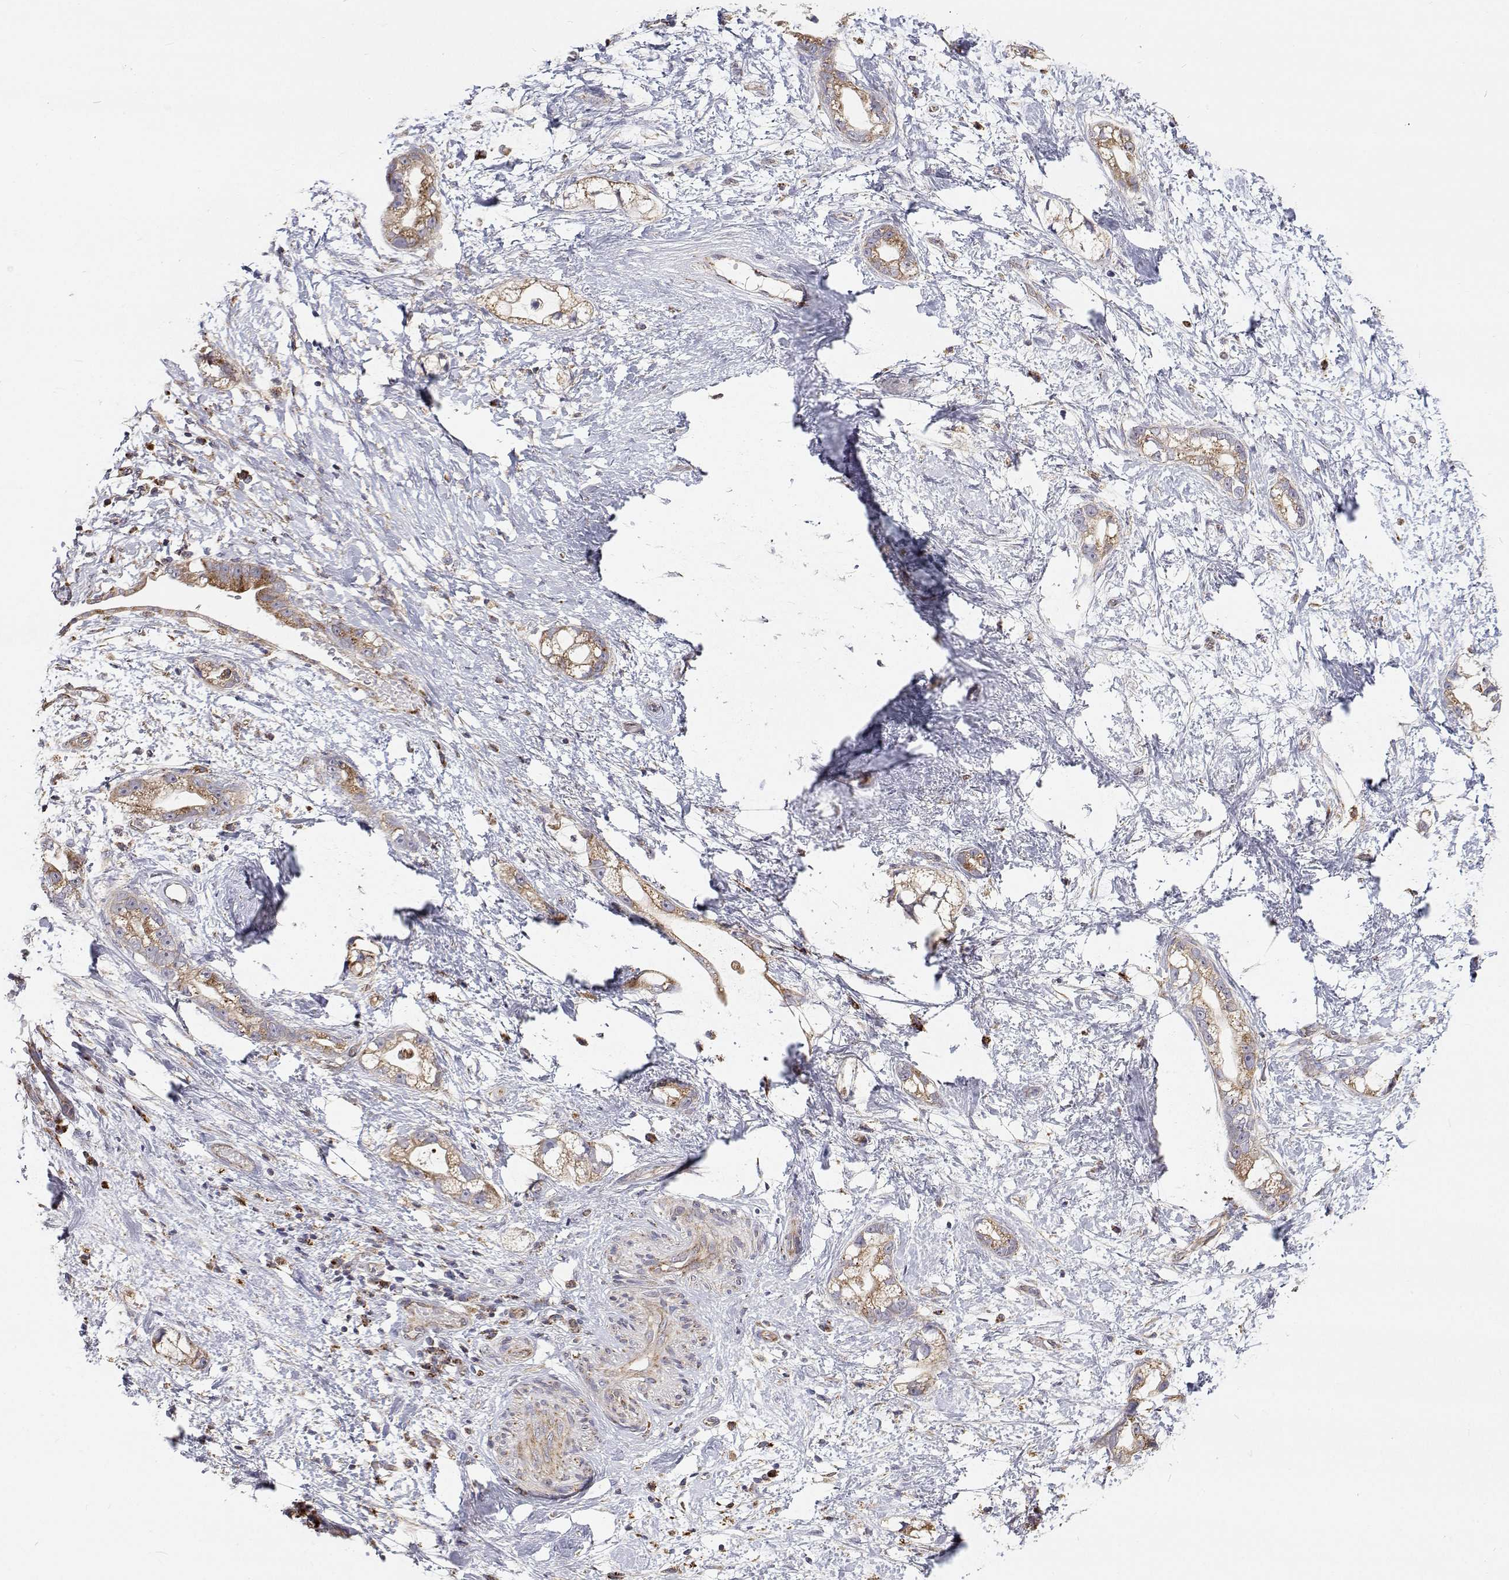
{"staining": {"intensity": "moderate", "quantity": "25%-75%", "location": "cytoplasmic/membranous"}, "tissue": "stomach cancer", "cell_type": "Tumor cells", "image_type": "cancer", "snomed": [{"axis": "morphology", "description": "Adenocarcinoma, NOS"}, {"axis": "topography", "description": "Stomach"}], "caption": "A brown stain labels moderate cytoplasmic/membranous positivity of a protein in stomach cancer tumor cells. (DAB IHC, brown staining for protein, blue staining for nuclei).", "gene": "SPICE1", "patient": {"sex": "male", "age": 55}}